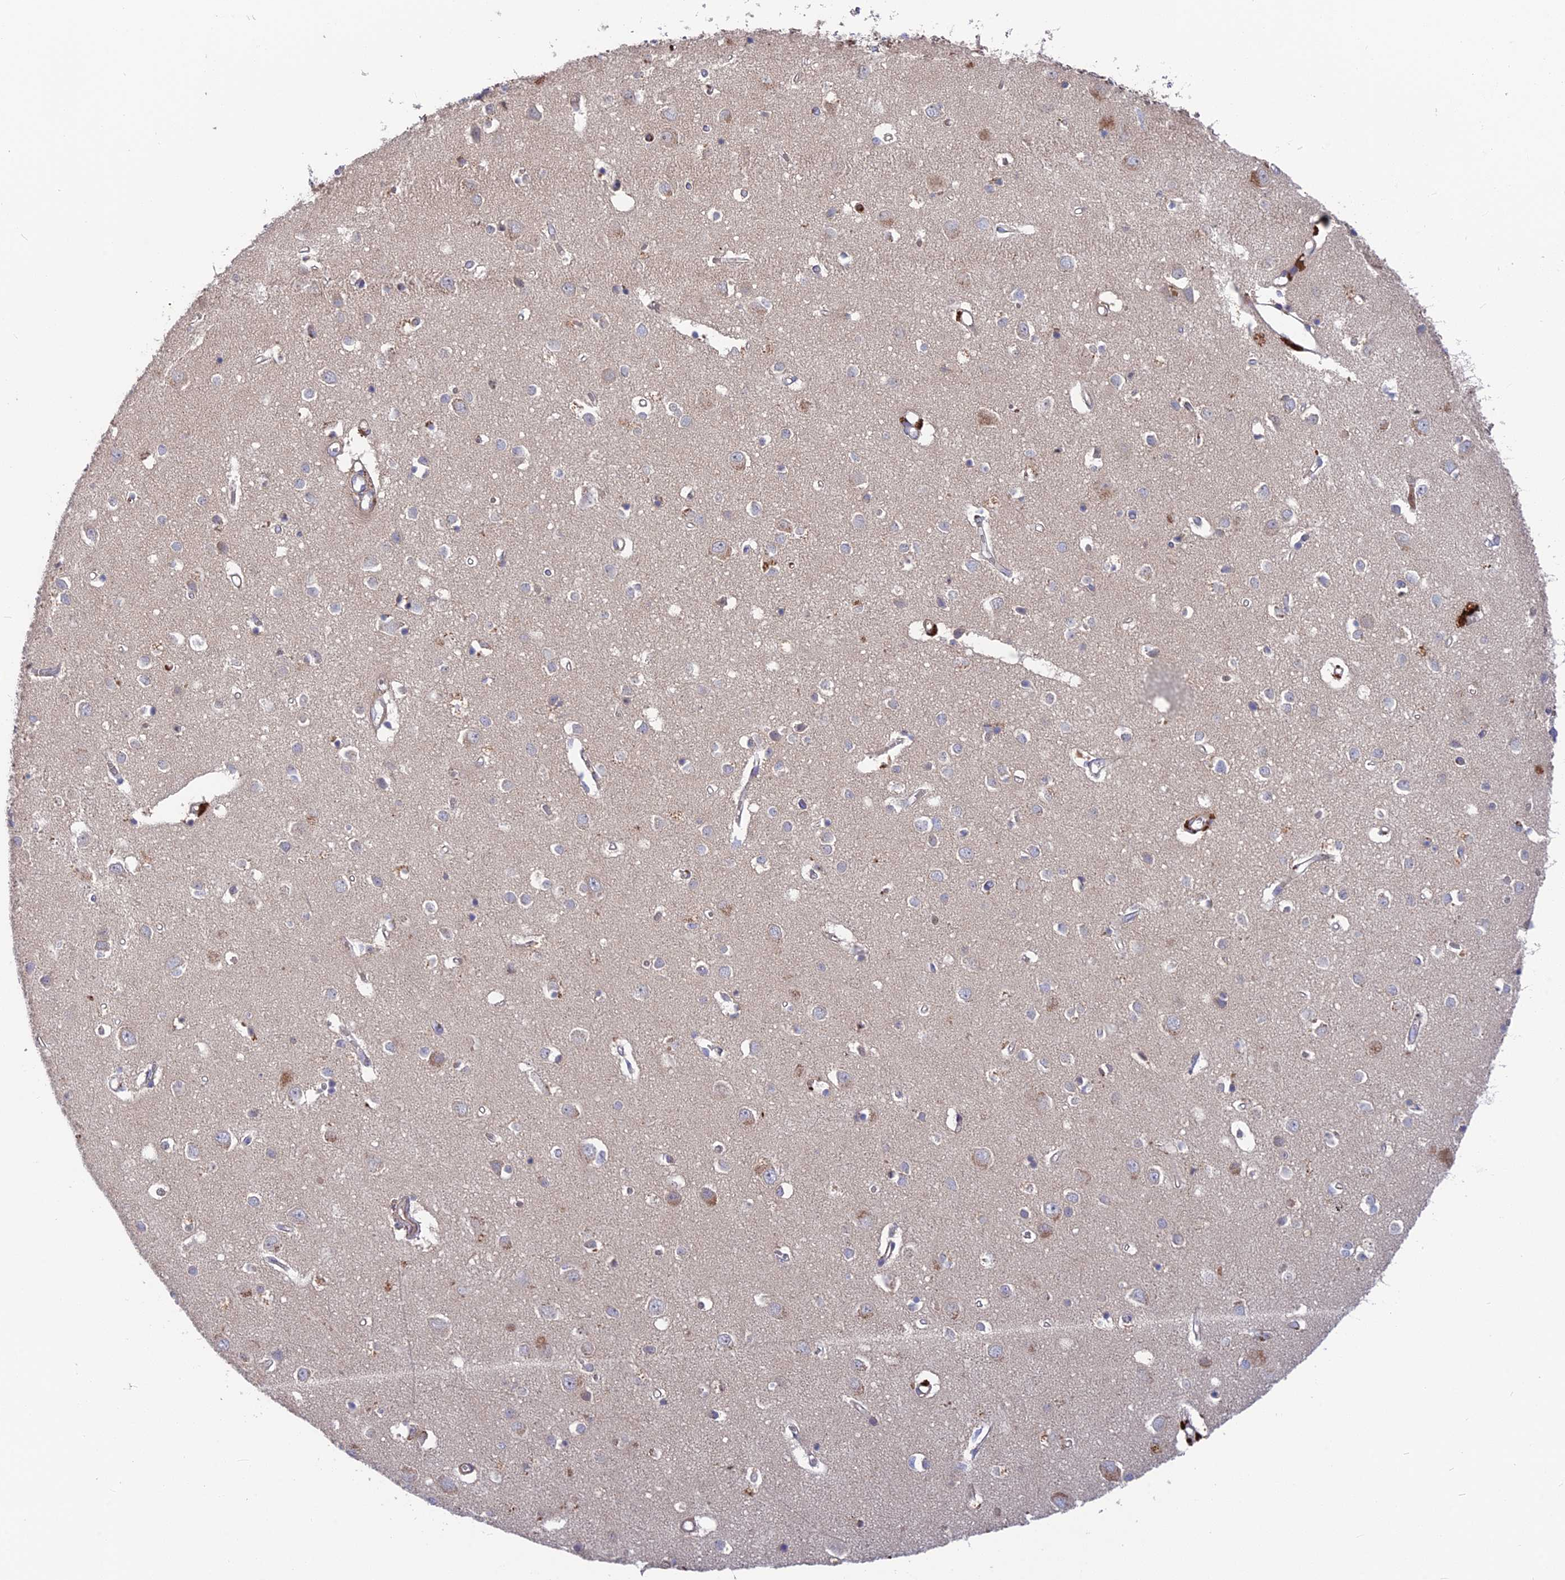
{"staining": {"intensity": "weak", "quantity": "25%-75%", "location": "cytoplasmic/membranous"}, "tissue": "cerebral cortex", "cell_type": "Endothelial cells", "image_type": "normal", "snomed": [{"axis": "morphology", "description": "Normal tissue, NOS"}, {"axis": "topography", "description": "Cerebral cortex"}], "caption": "An image of cerebral cortex stained for a protein demonstrates weak cytoplasmic/membranous brown staining in endothelial cells.", "gene": "CPNE7", "patient": {"sex": "female", "age": 64}}